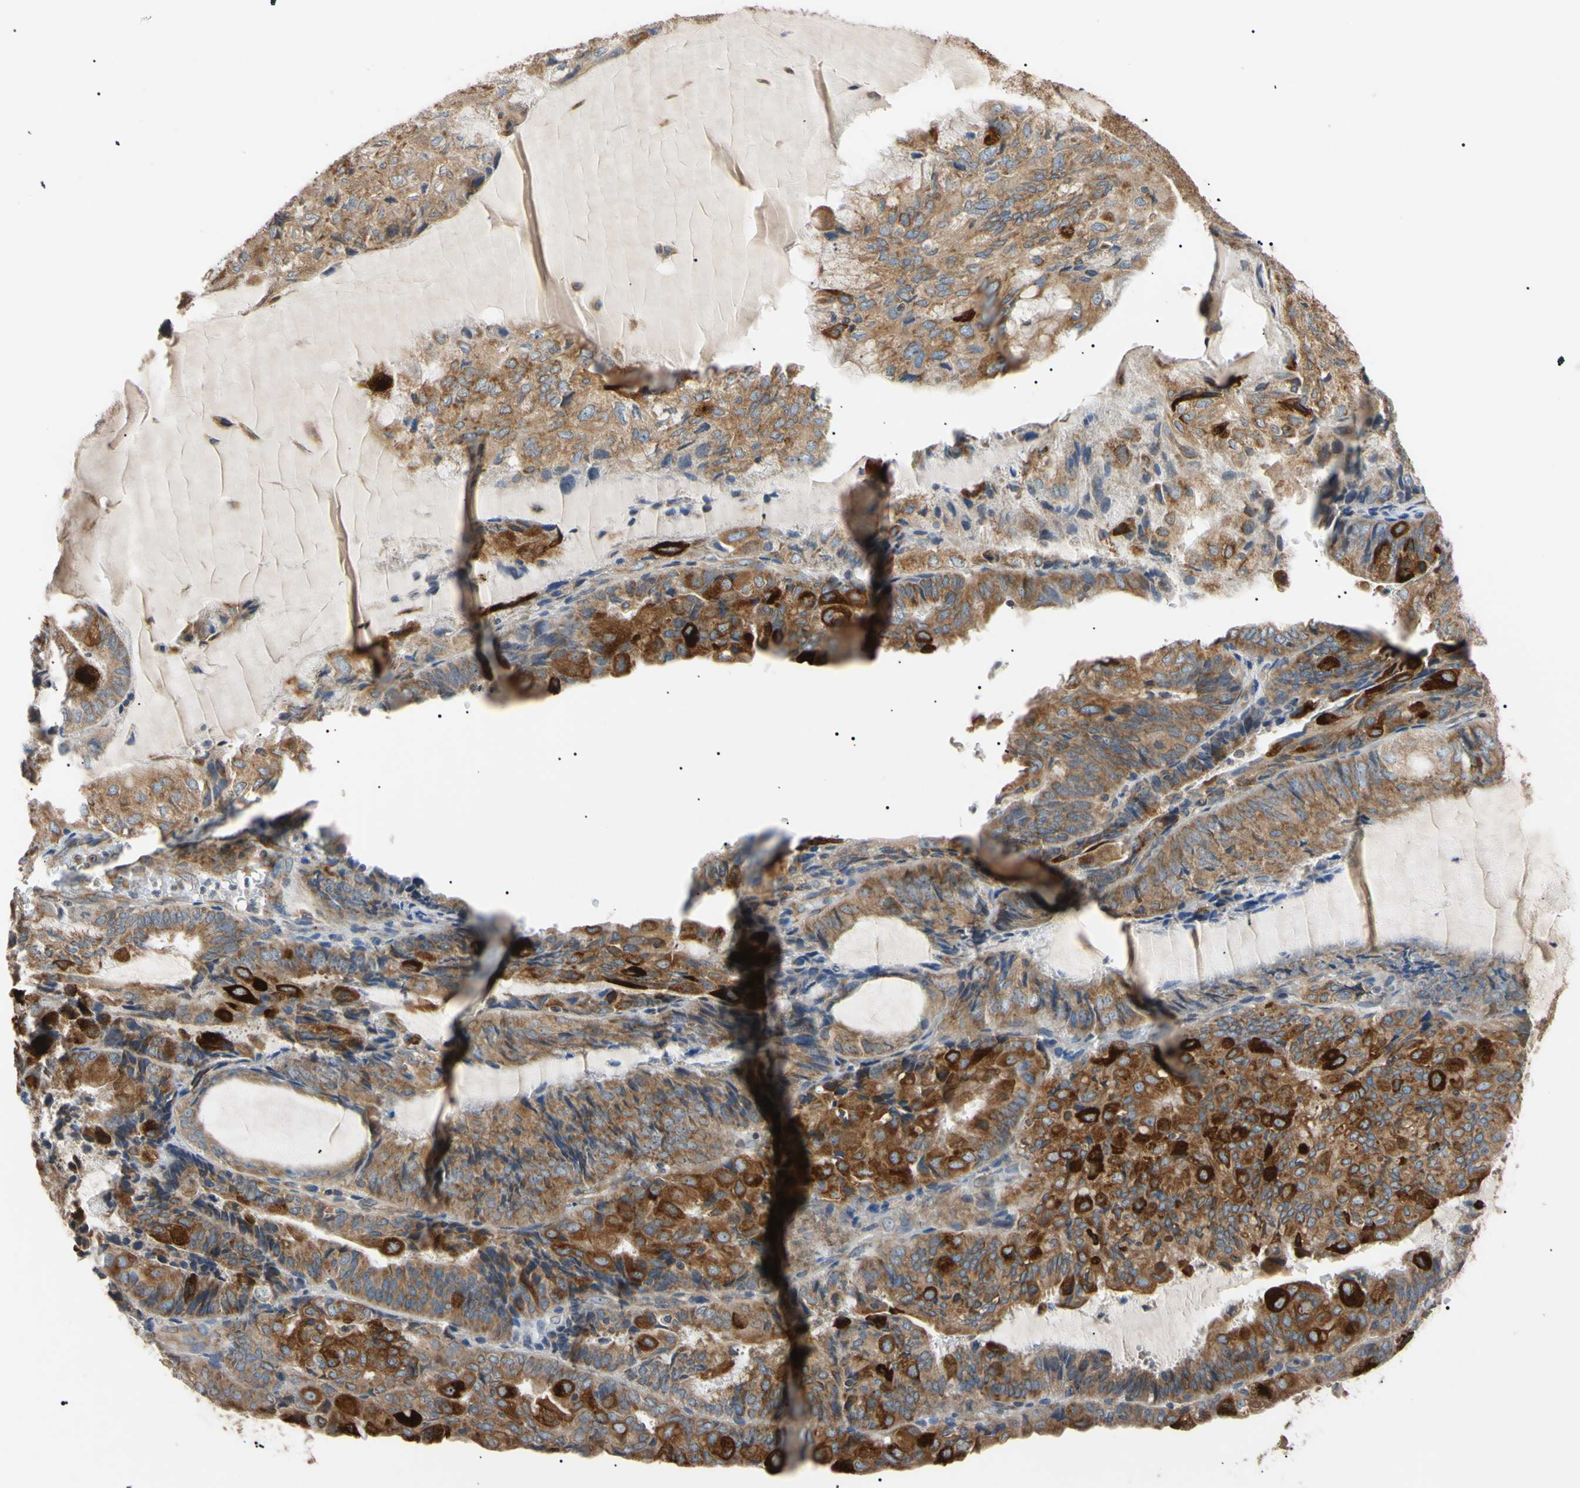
{"staining": {"intensity": "strong", "quantity": ">75%", "location": "cytoplasmic/membranous"}, "tissue": "endometrial cancer", "cell_type": "Tumor cells", "image_type": "cancer", "snomed": [{"axis": "morphology", "description": "Adenocarcinoma, NOS"}, {"axis": "topography", "description": "Endometrium"}], "caption": "Brown immunohistochemical staining in human adenocarcinoma (endometrial) reveals strong cytoplasmic/membranous positivity in about >75% of tumor cells.", "gene": "VAPA", "patient": {"sex": "female", "age": 81}}